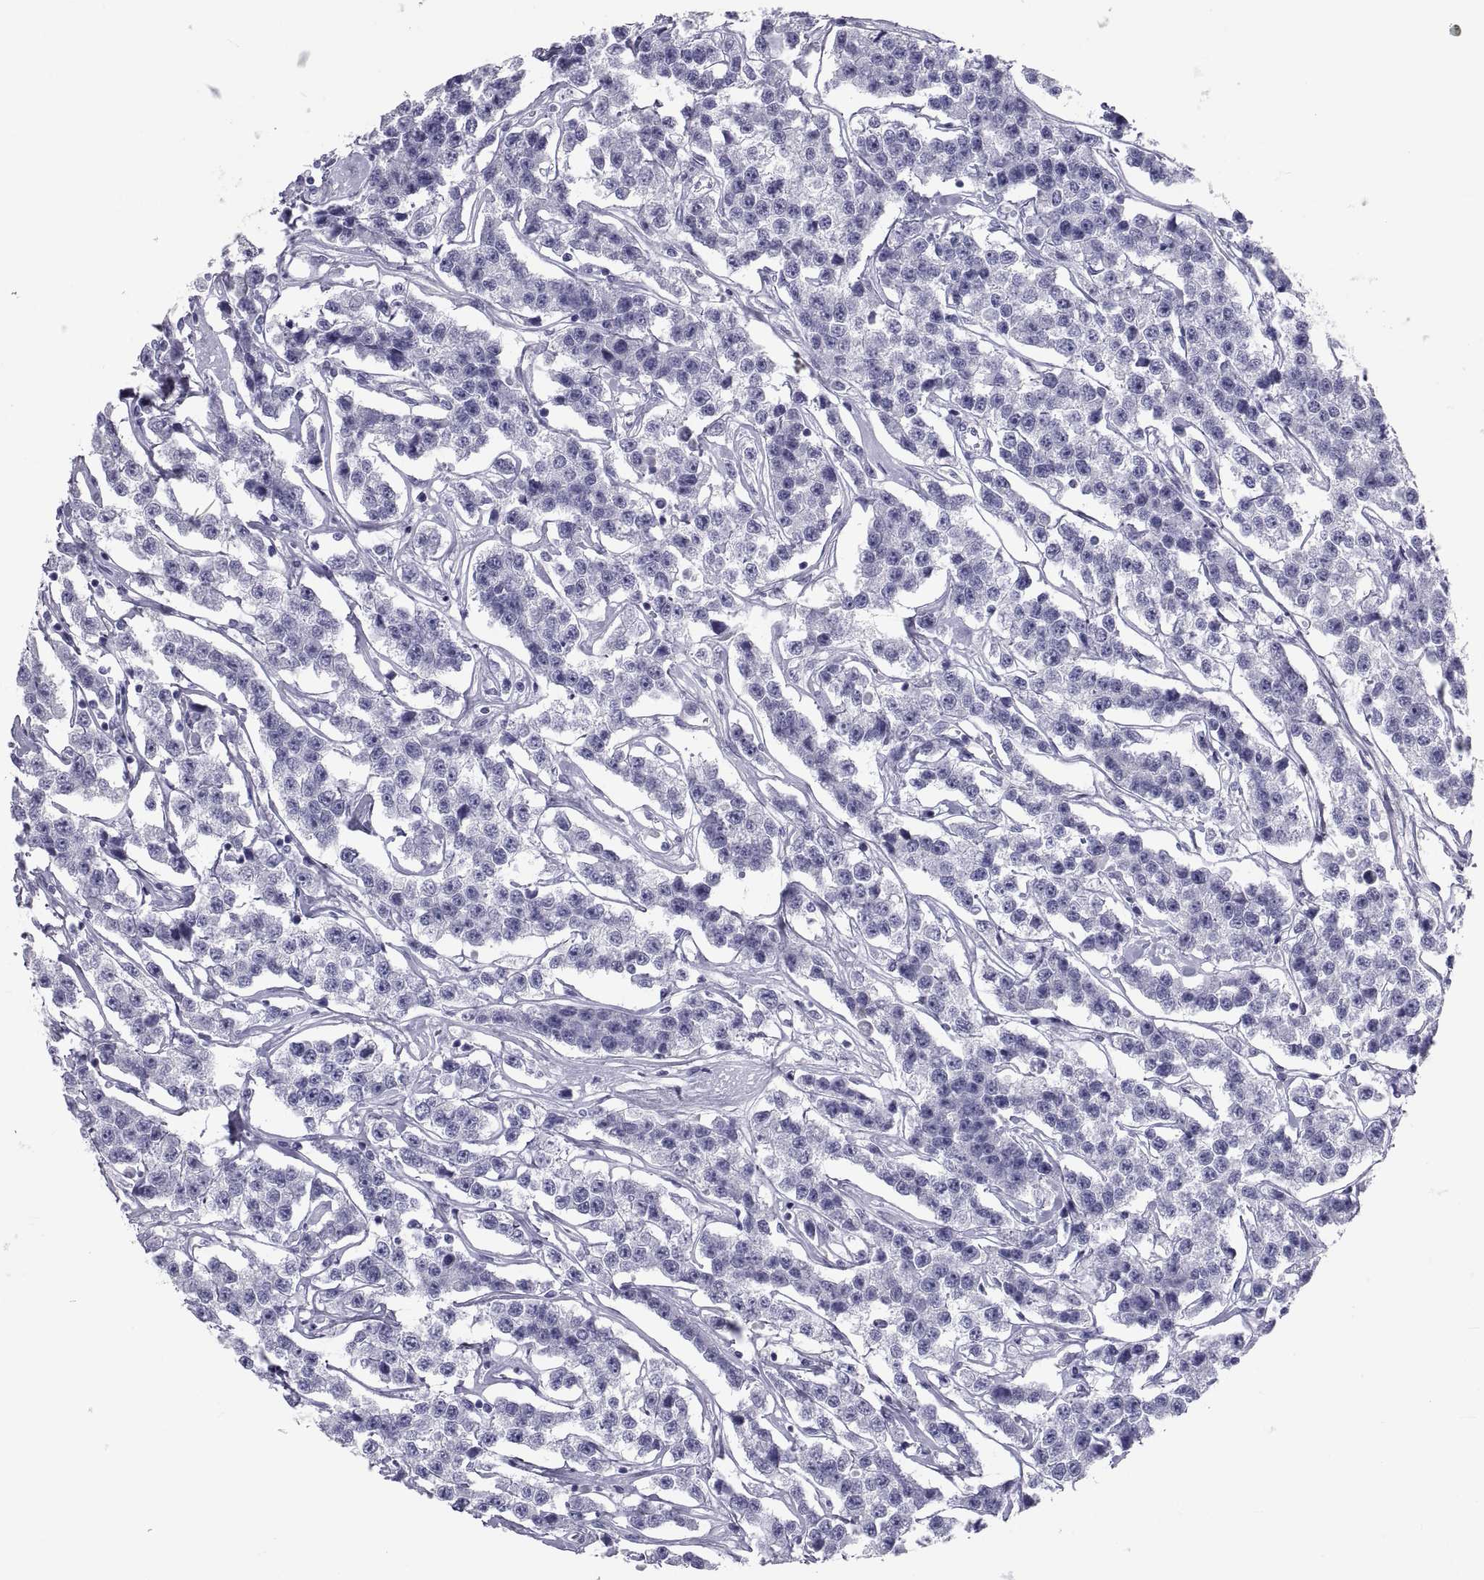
{"staining": {"intensity": "negative", "quantity": "none", "location": "none"}, "tissue": "testis cancer", "cell_type": "Tumor cells", "image_type": "cancer", "snomed": [{"axis": "morphology", "description": "Seminoma, NOS"}, {"axis": "topography", "description": "Testis"}], "caption": "The micrograph shows no significant positivity in tumor cells of testis seminoma.", "gene": "DEFB129", "patient": {"sex": "male", "age": 59}}